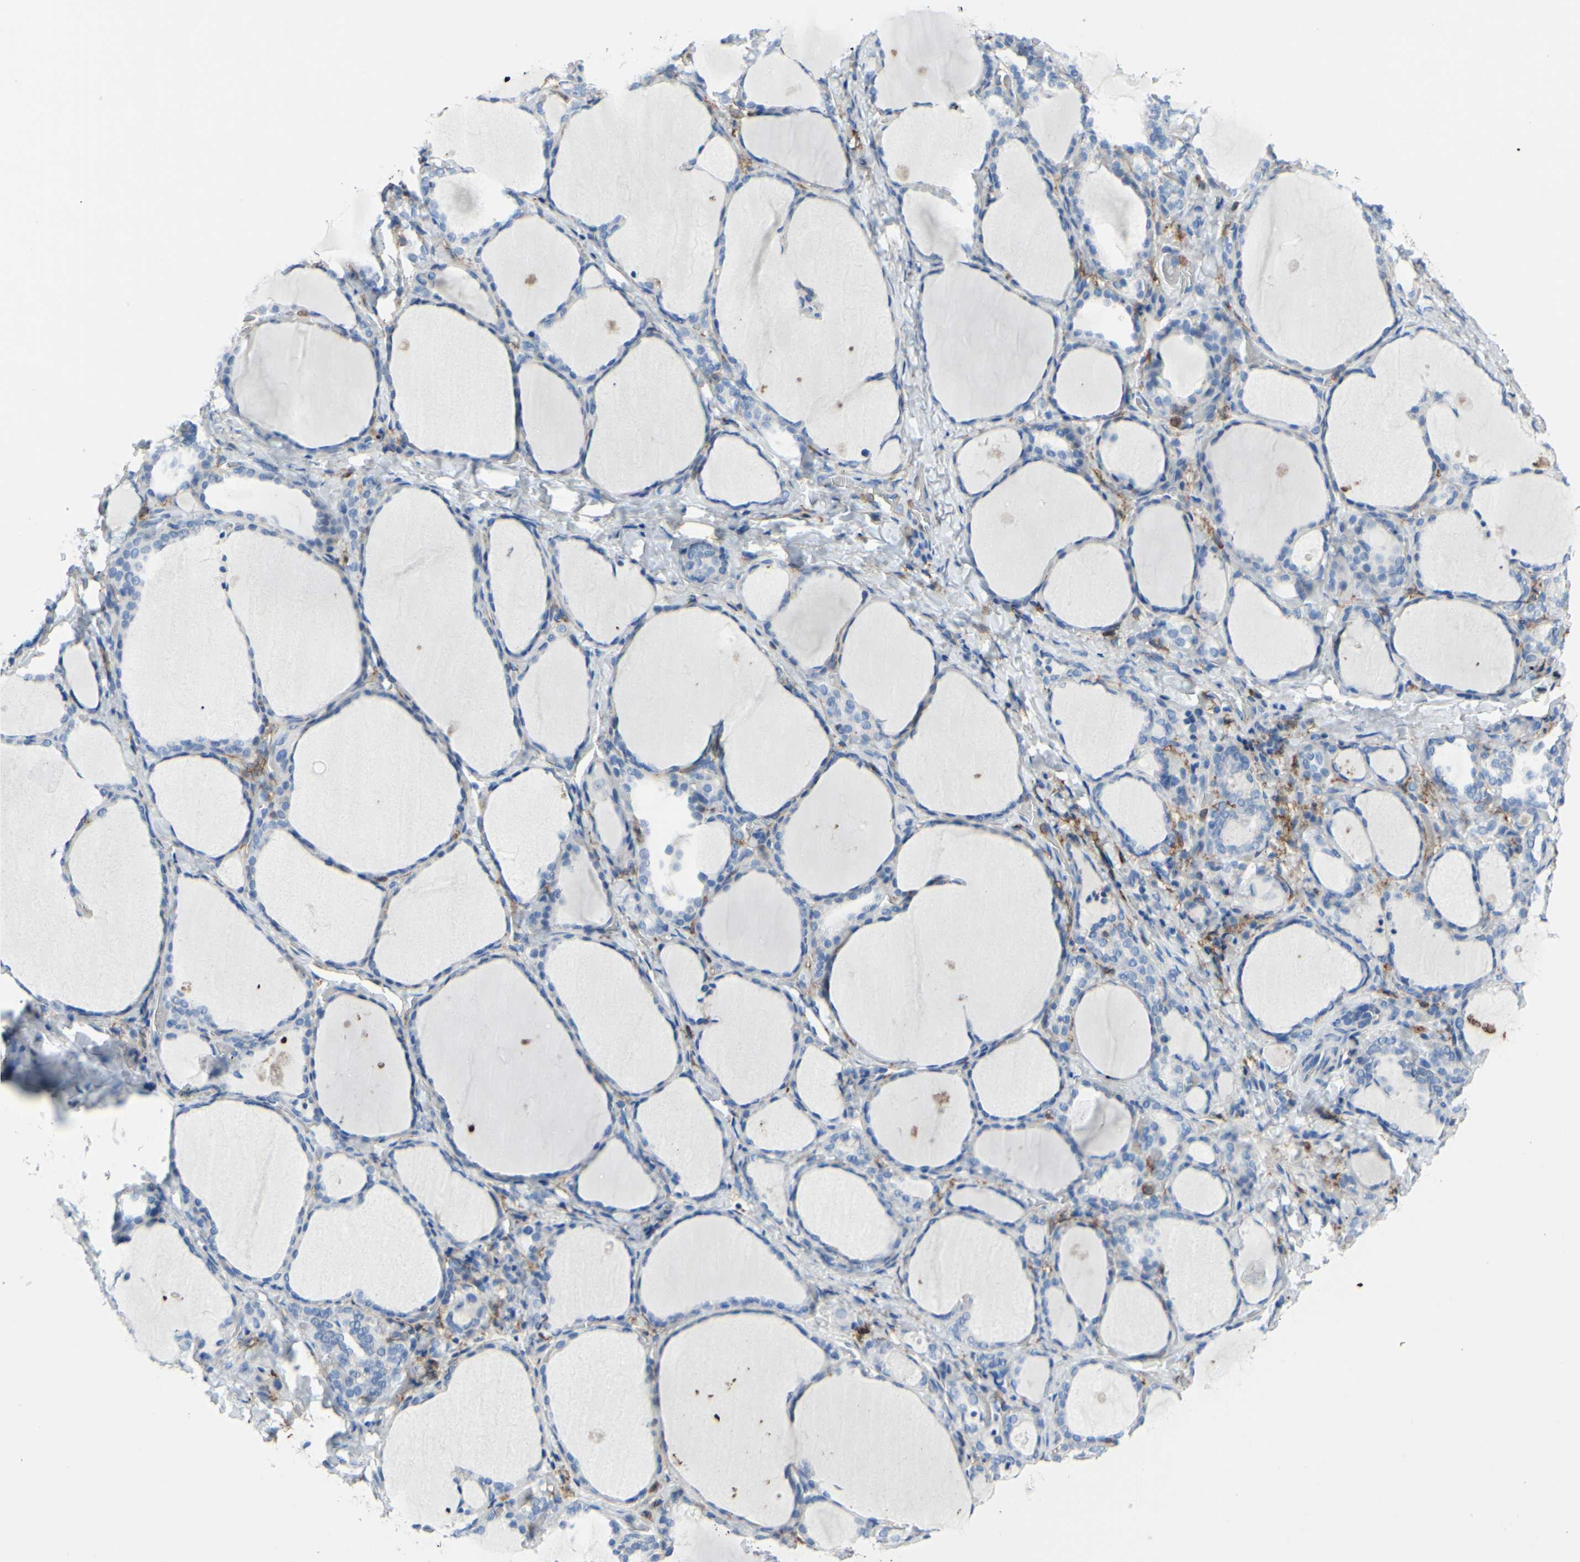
{"staining": {"intensity": "weak", "quantity": "<25%", "location": "cytoplasmic/membranous"}, "tissue": "thyroid gland", "cell_type": "Glandular cells", "image_type": "normal", "snomed": [{"axis": "morphology", "description": "Normal tissue, NOS"}, {"axis": "morphology", "description": "Papillary adenocarcinoma, NOS"}, {"axis": "topography", "description": "Thyroid gland"}], "caption": "The histopathology image reveals no staining of glandular cells in benign thyroid gland.", "gene": "FCGR2A", "patient": {"sex": "female", "age": 30}}